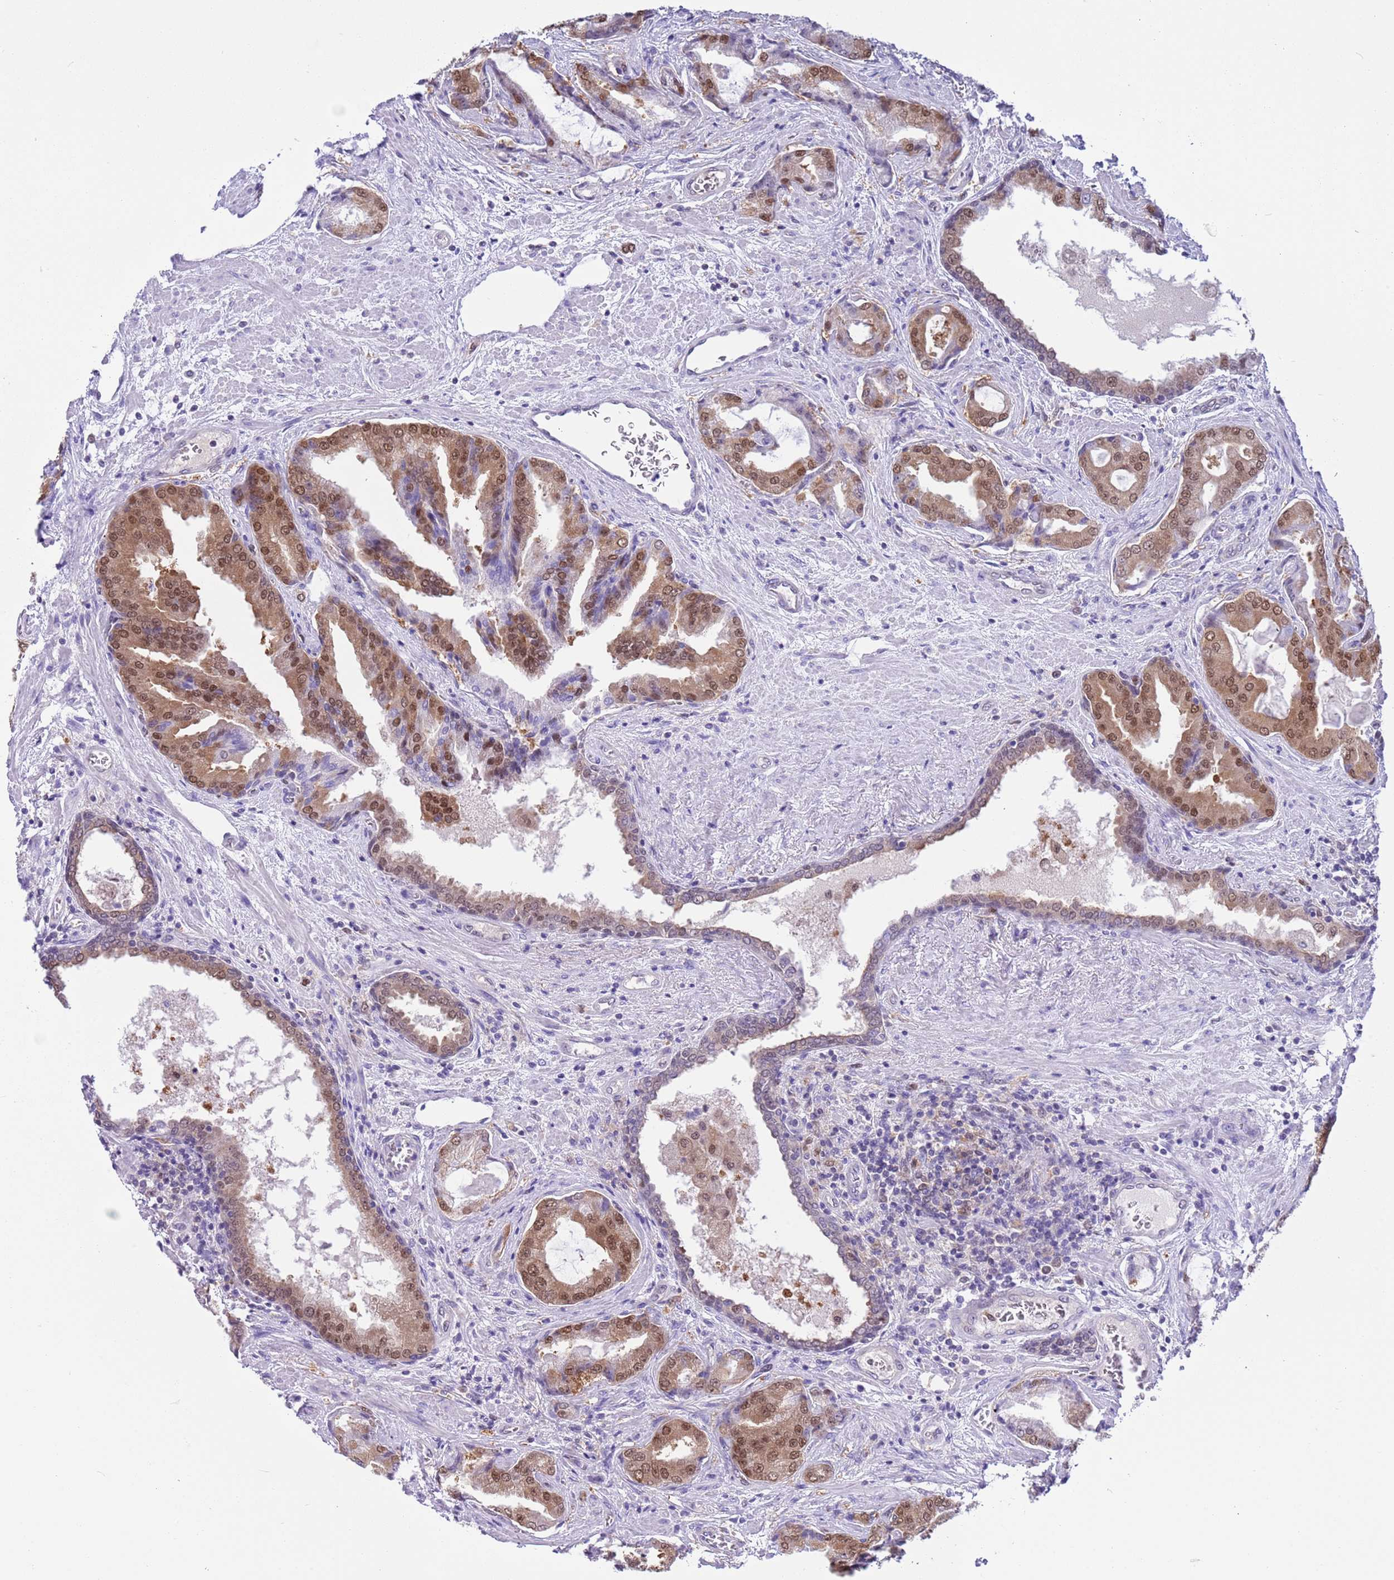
{"staining": {"intensity": "moderate", "quantity": ">75%", "location": "cytoplasmic/membranous,nuclear"}, "tissue": "prostate cancer", "cell_type": "Tumor cells", "image_type": "cancer", "snomed": [{"axis": "morphology", "description": "Adenocarcinoma, High grade"}, {"axis": "topography", "description": "Prostate"}], "caption": "Immunohistochemistry (IHC) (DAB (3,3'-diaminobenzidine)) staining of adenocarcinoma (high-grade) (prostate) reveals moderate cytoplasmic/membranous and nuclear protein positivity in approximately >75% of tumor cells.", "gene": "DDI2", "patient": {"sex": "male", "age": 68}}